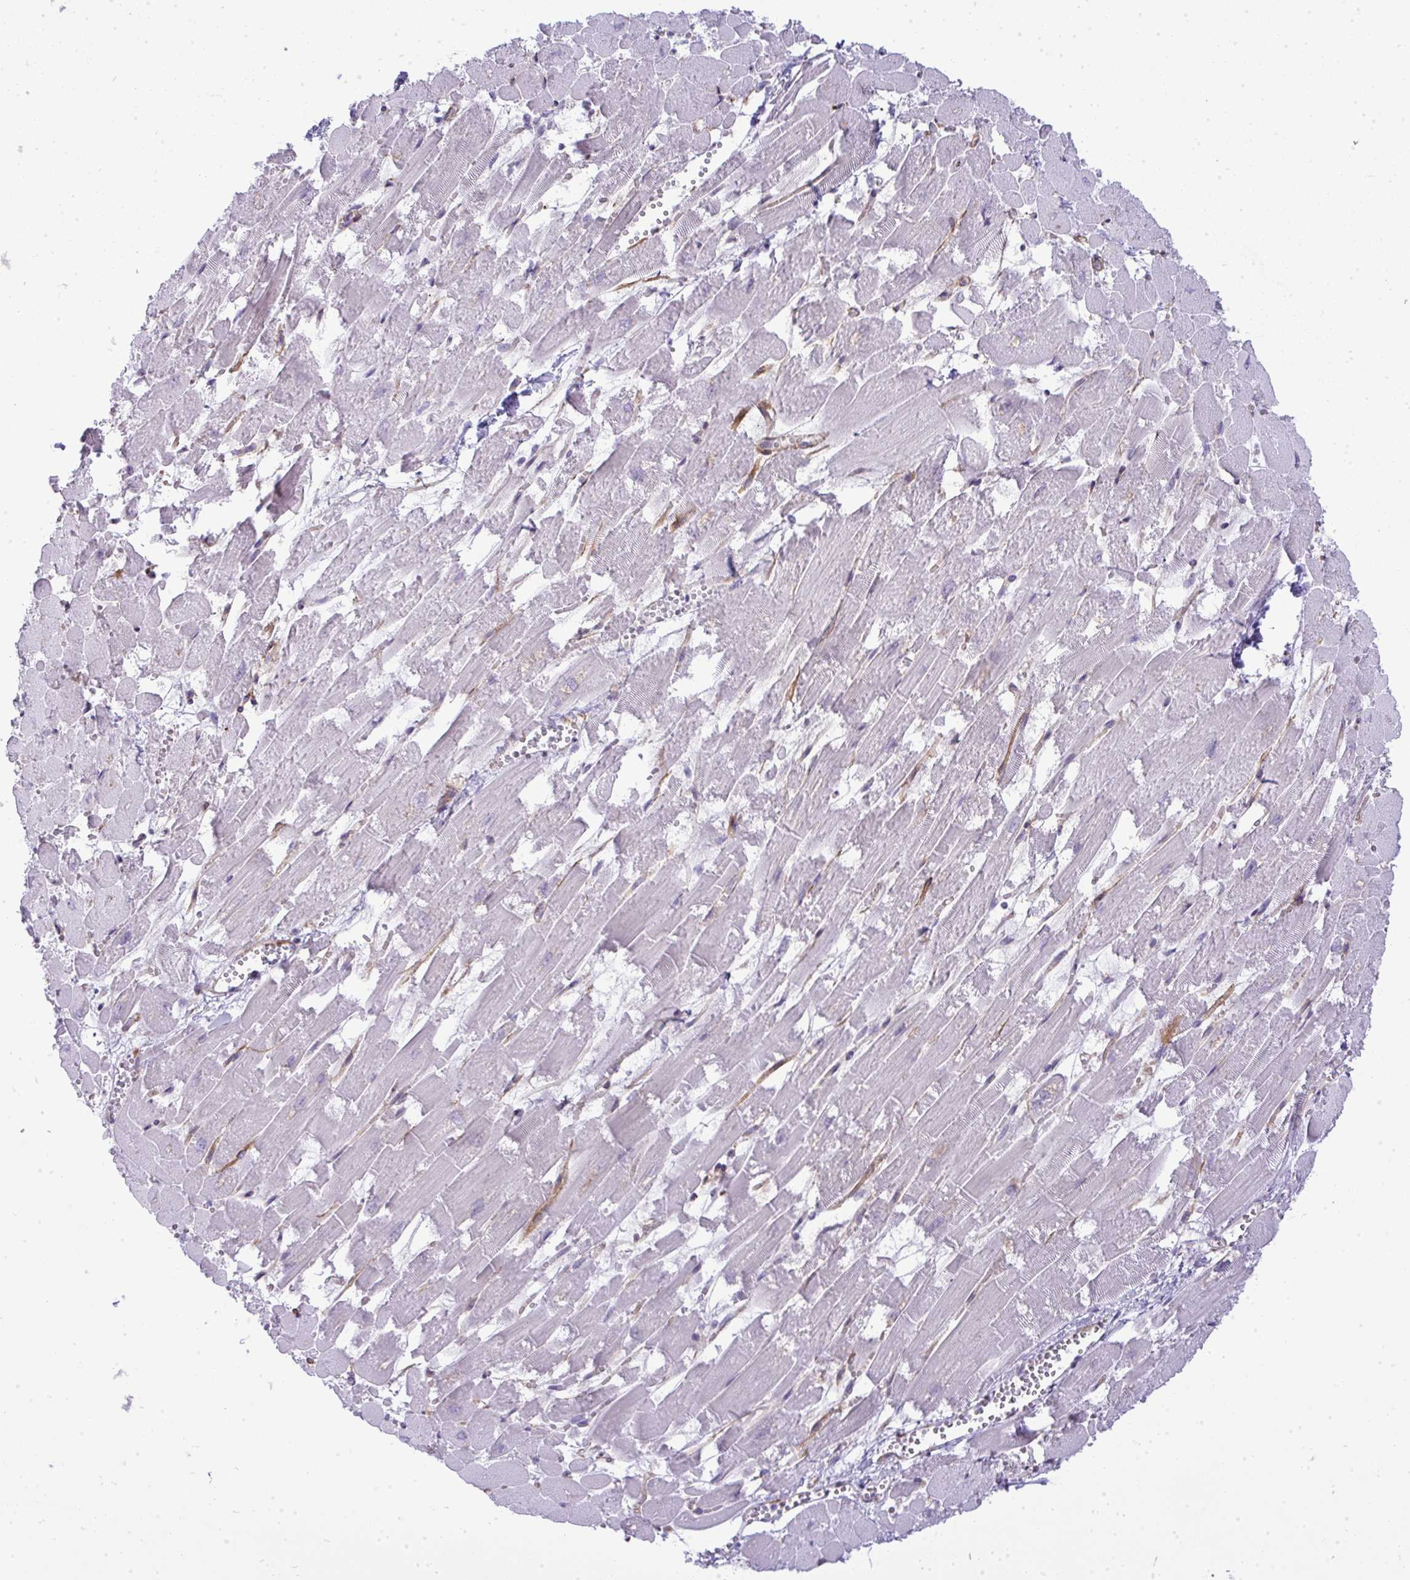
{"staining": {"intensity": "negative", "quantity": "none", "location": "none"}, "tissue": "heart muscle", "cell_type": "Cardiomyocytes", "image_type": "normal", "snomed": [{"axis": "morphology", "description": "Normal tissue, NOS"}, {"axis": "topography", "description": "Heart"}], "caption": "Photomicrograph shows no significant protein expression in cardiomyocytes of unremarkable heart muscle. (DAB (3,3'-diaminobenzidine) immunohistochemistry, high magnification).", "gene": "UBE2S", "patient": {"sex": "female", "age": 52}}